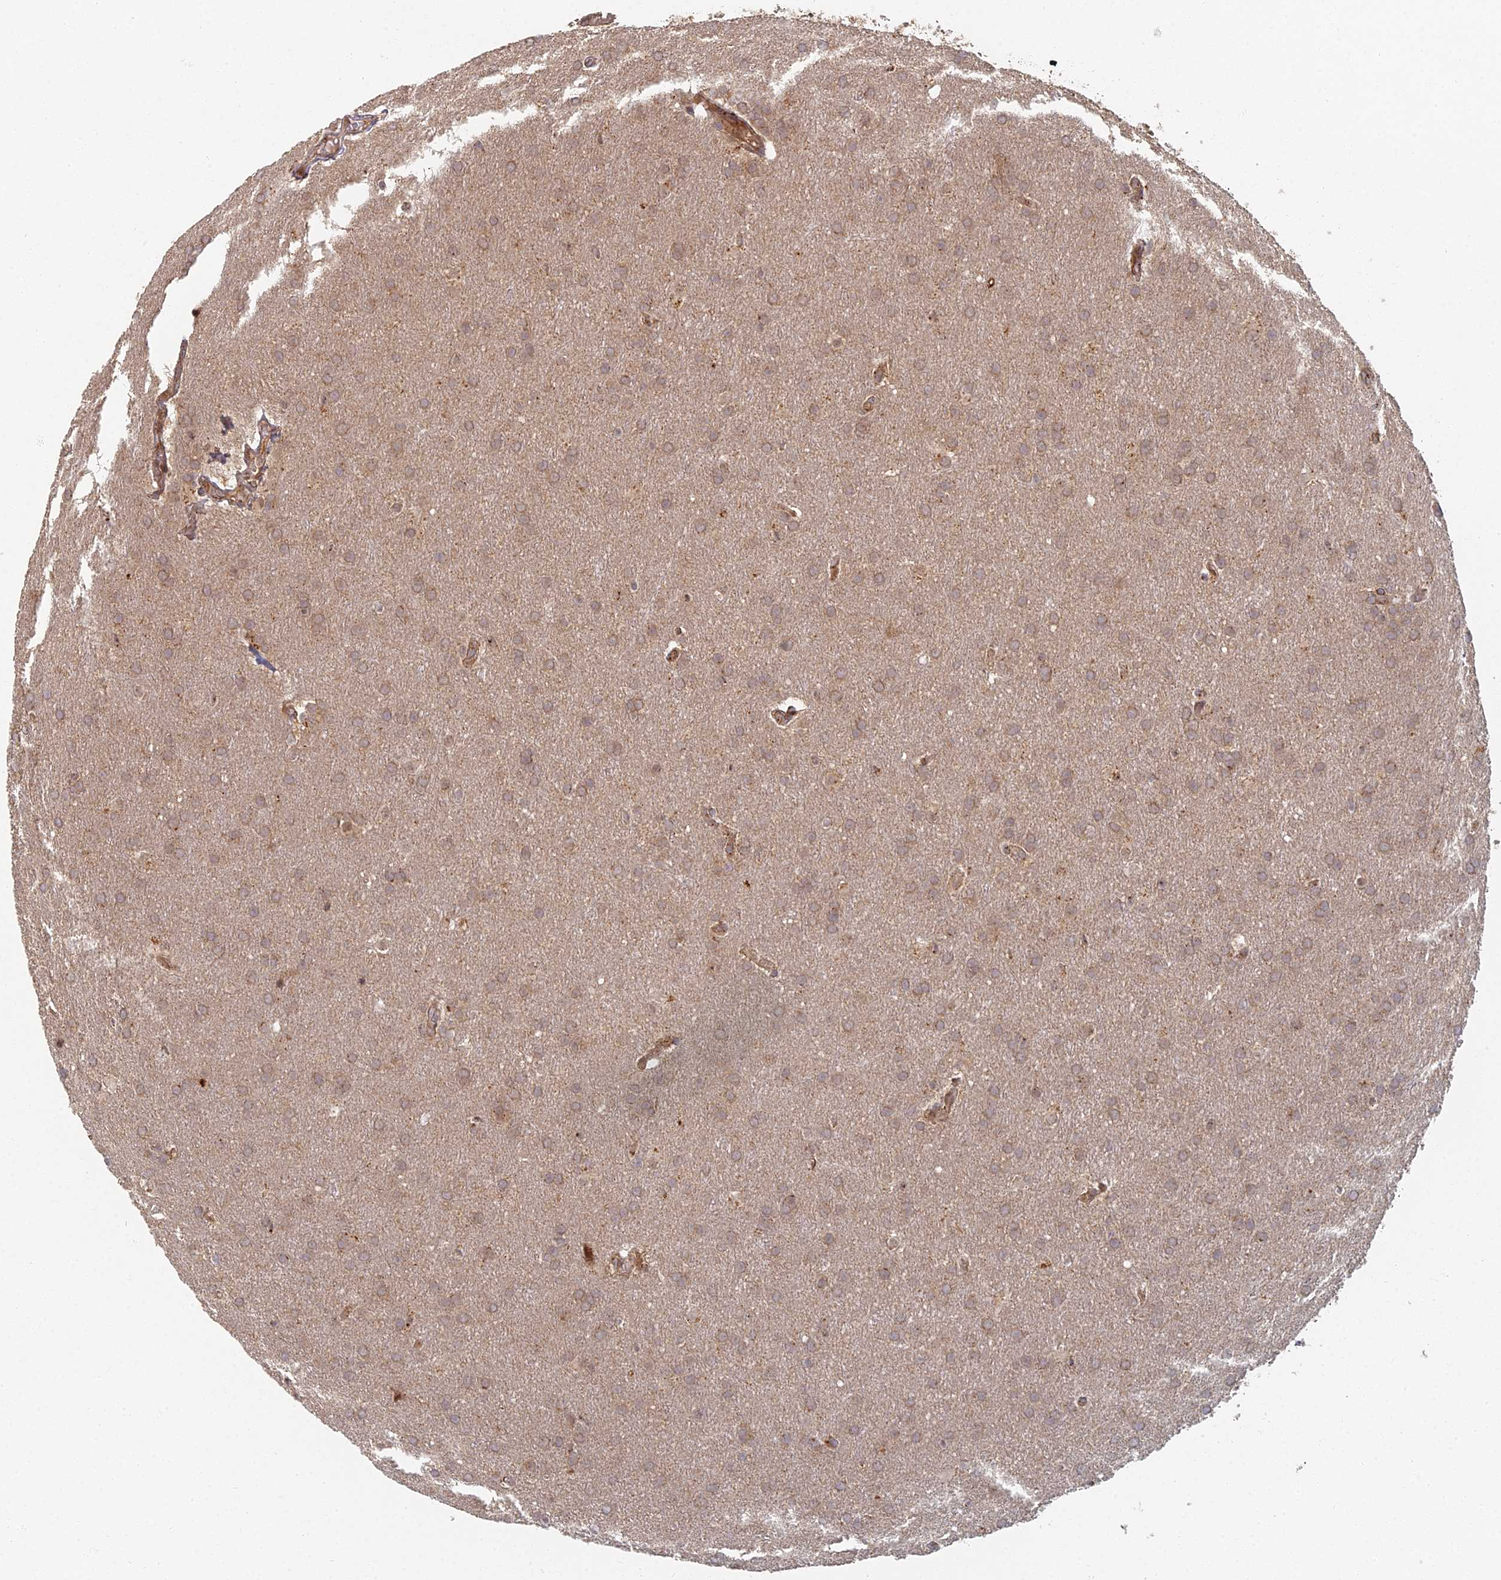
{"staining": {"intensity": "weak", "quantity": ">75%", "location": "cytoplasmic/membranous"}, "tissue": "glioma", "cell_type": "Tumor cells", "image_type": "cancer", "snomed": [{"axis": "morphology", "description": "Glioma, malignant, Low grade"}, {"axis": "topography", "description": "Brain"}], "caption": "Immunohistochemical staining of human malignant glioma (low-grade) exhibits low levels of weak cytoplasmic/membranous protein positivity in about >75% of tumor cells. The protein is stained brown, and the nuclei are stained in blue (DAB (3,3'-diaminobenzidine) IHC with brightfield microscopy, high magnification).", "gene": "INO80D", "patient": {"sex": "female", "age": 32}}